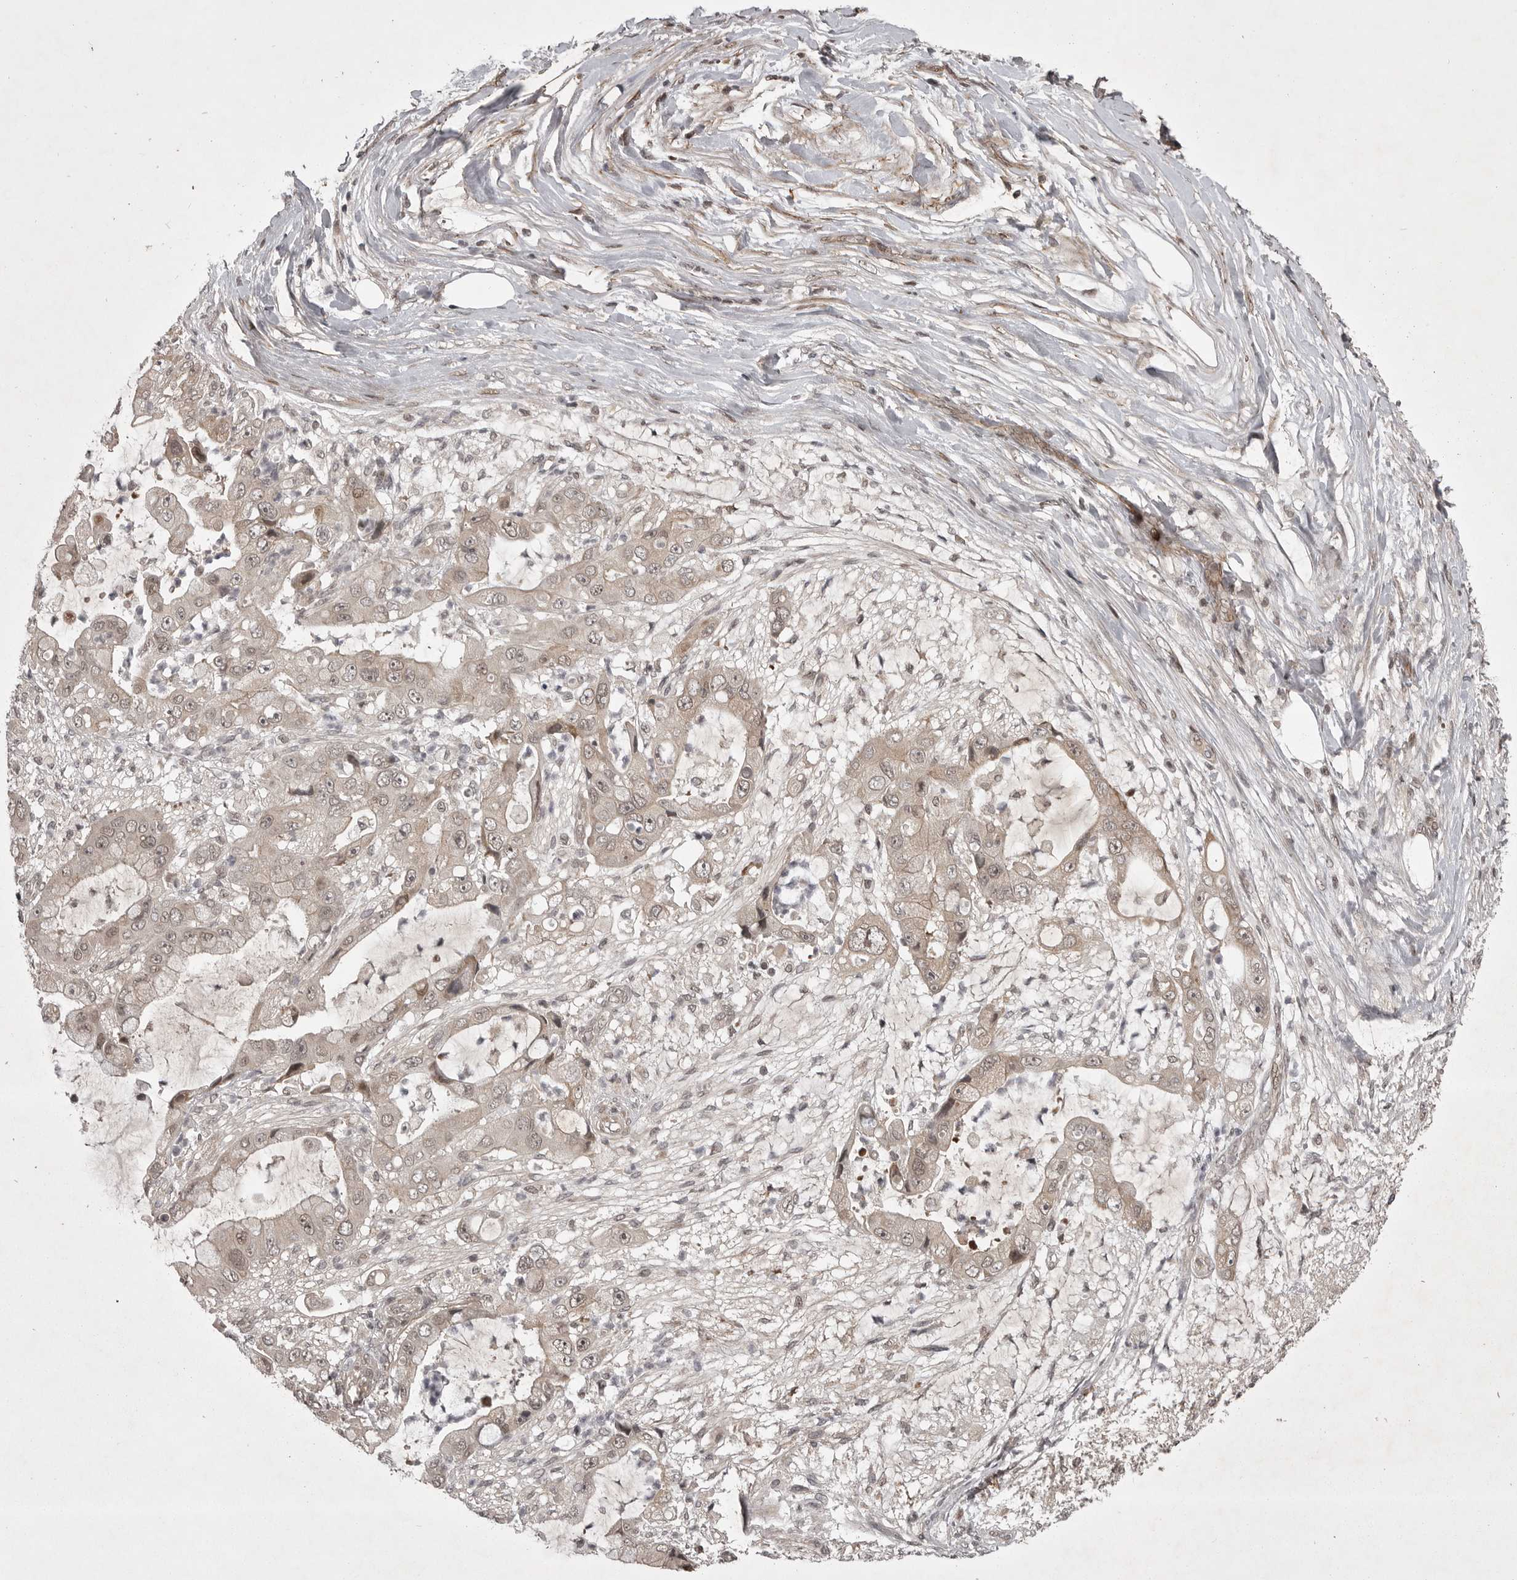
{"staining": {"intensity": "weak", "quantity": "25%-75%", "location": "cytoplasmic/membranous,nuclear"}, "tissue": "liver cancer", "cell_type": "Tumor cells", "image_type": "cancer", "snomed": [{"axis": "morphology", "description": "Cholangiocarcinoma"}, {"axis": "topography", "description": "Liver"}], "caption": "This histopathology image reveals immunohistochemistry staining of human liver cancer (cholangiocarcinoma), with low weak cytoplasmic/membranous and nuclear expression in approximately 25%-75% of tumor cells.", "gene": "SNX16", "patient": {"sex": "female", "age": 54}}